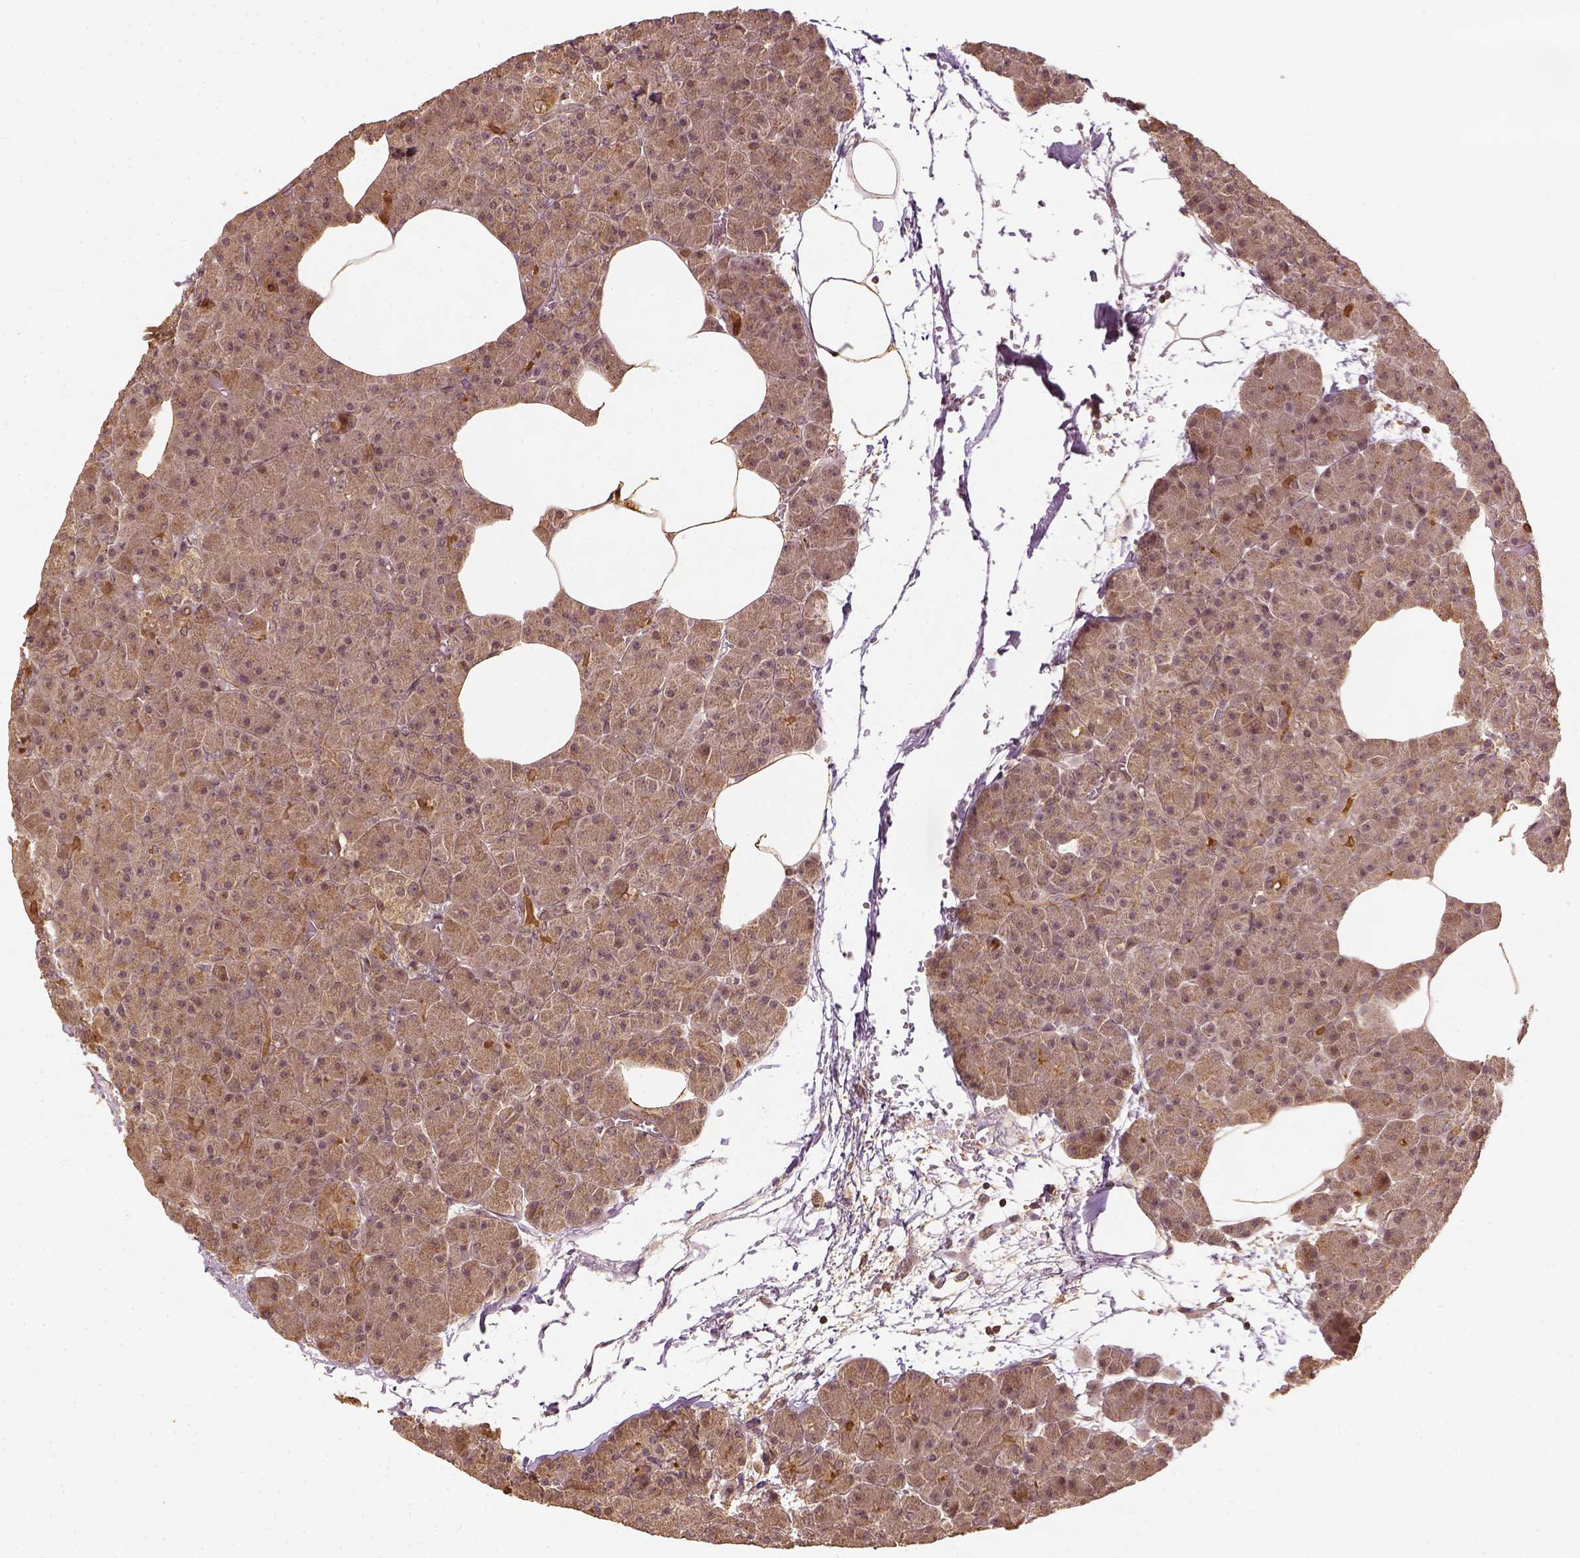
{"staining": {"intensity": "moderate", "quantity": ">75%", "location": "cytoplasmic/membranous"}, "tissue": "pancreas", "cell_type": "Exocrine glandular cells", "image_type": "normal", "snomed": [{"axis": "morphology", "description": "Normal tissue, NOS"}, {"axis": "topography", "description": "Pancreas"}], "caption": "IHC staining of unremarkable pancreas, which reveals medium levels of moderate cytoplasmic/membranous positivity in approximately >75% of exocrine glandular cells indicating moderate cytoplasmic/membranous protein expression. The staining was performed using DAB (3,3'-diaminobenzidine) (brown) for protein detection and nuclei were counterstained in hematoxylin (blue).", "gene": "VEGFA", "patient": {"sex": "female", "age": 45}}